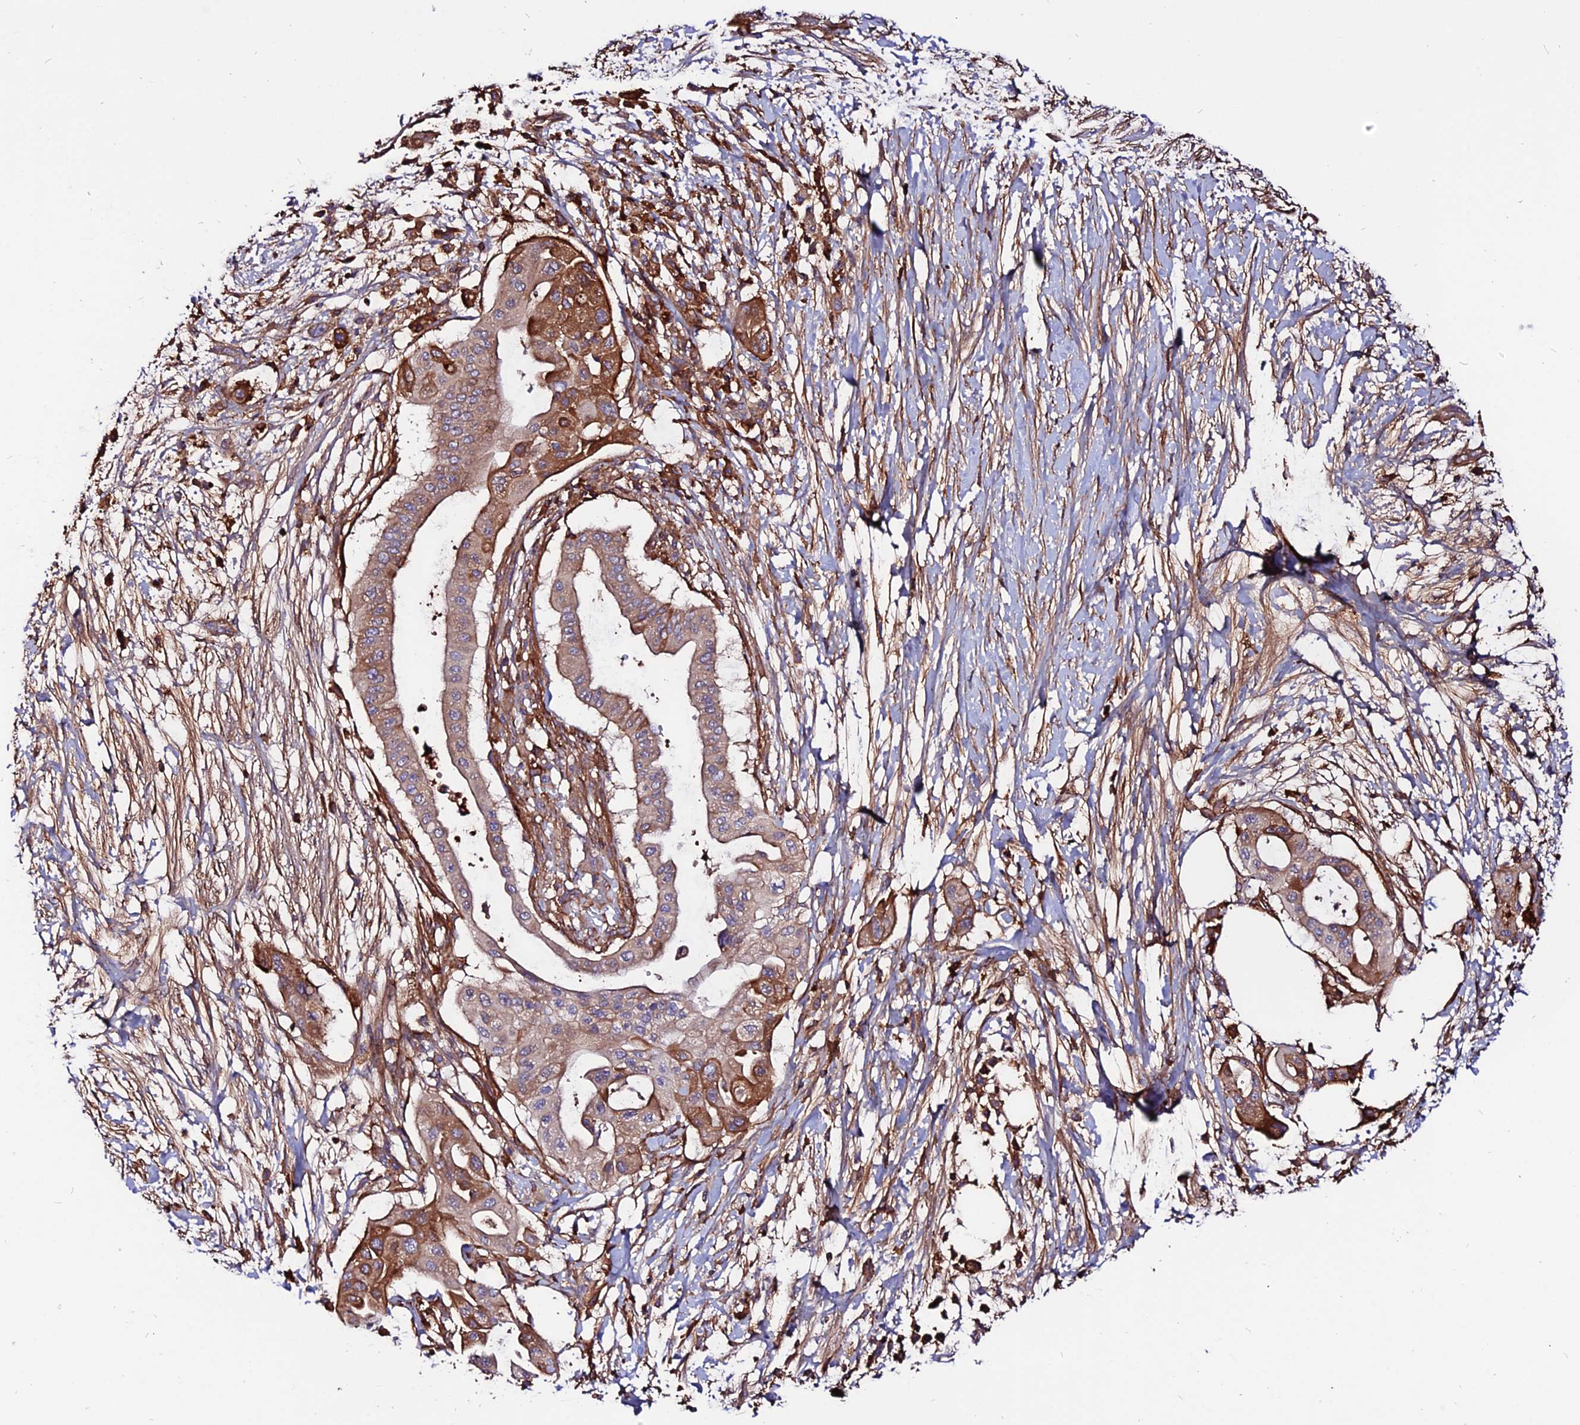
{"staining": {"intensity": "moderate", "quantity": "25%-75%", "location": "cytoplasmic/membranous"}, "tissue": "pancreatic cancer", "cell_type": "Tumor cells", "image_type": "cancer", "snomed": [{"axis": "morphology", "description": "Adenocarcinoma, NOS"}, {"axis": "topography", "description": "Pancreas"}], "caption": "Moderate cytoplasmic/membranous positivity is seen in about 25%-75% of tumor cells in pancreatic adenocarcinoma.", "gene": "PYM1", "patient": {"sex": "male", "age": 68}}